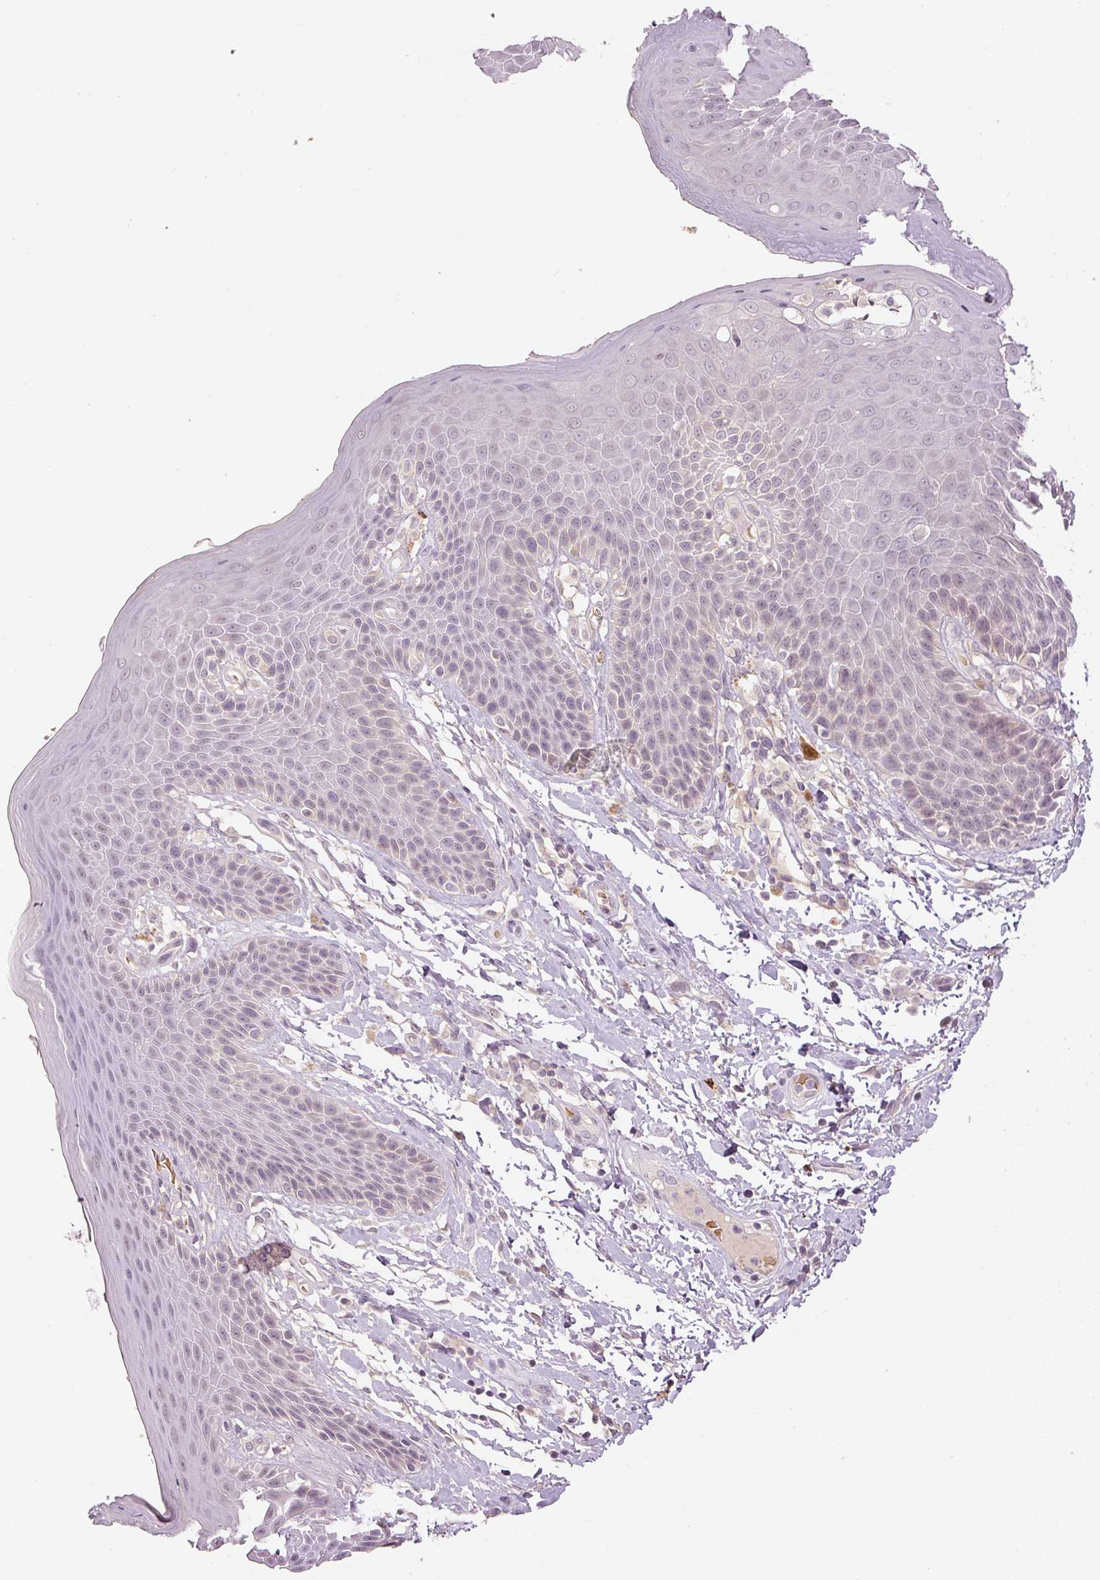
{"staining": {"intensity": "weak", "quantity": "<25%", "location": "cytoplasmic/membranous,nuclear"}, "tissue": "skin", "cell_type": "Epidermal cells", "image_type": "normal", "snomed": [{"axis": "morphology", "description": "Normal tissue, NOS"}, {"axis": "topography", "description": "Peripheral nerve tissue"}], "caption": "Protein analysis of unremarkable skin displays no significant staining in epidermal cells.", "gene": "GZMA", "patient": {"sex": "male", "age": 51}}